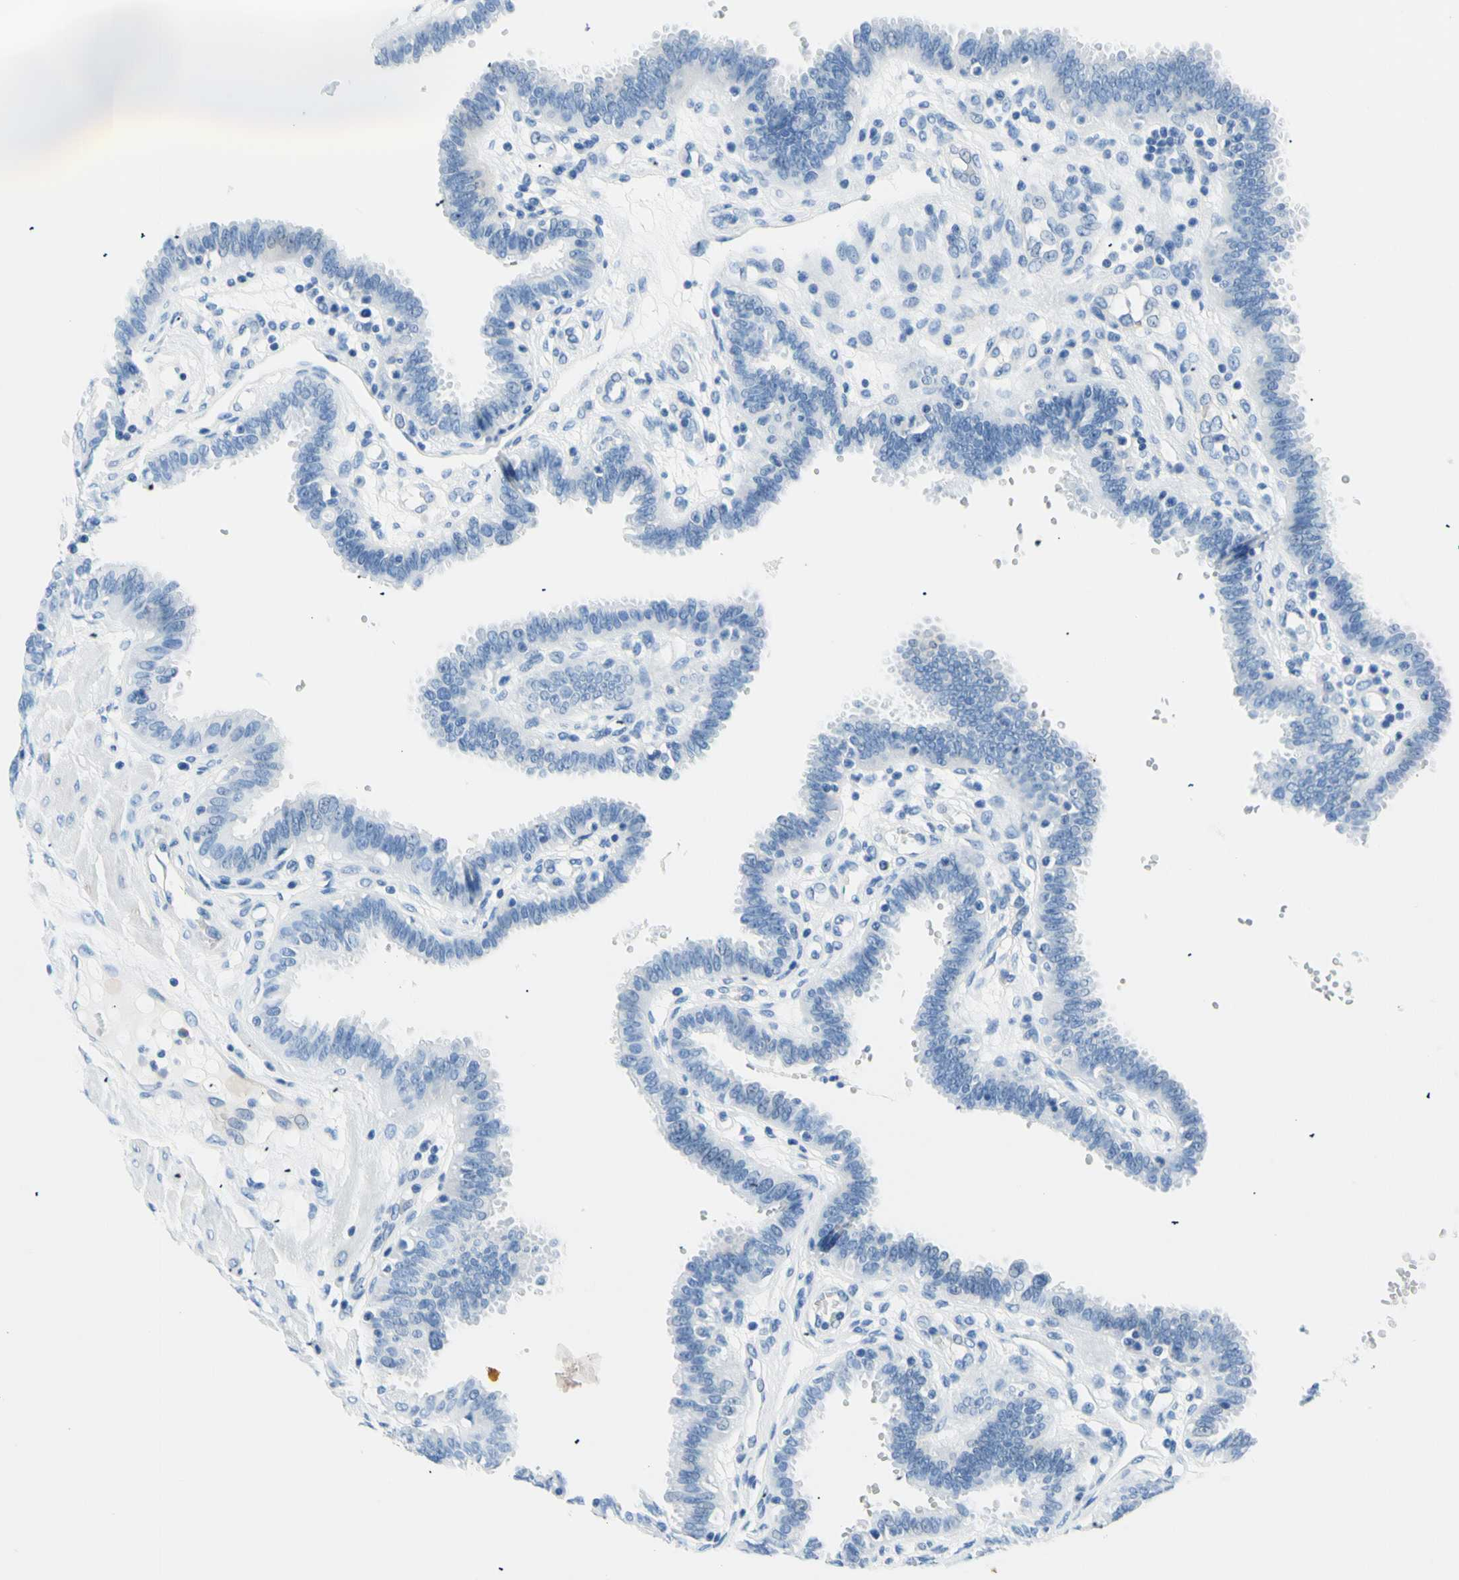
{"staining": {"intensity": "negative", "quantity": "none", "location": "none"}, "tissue": "fallopian tube", "cell_type": "Glandular cells", "image_type": "normal", "snomed": [{"axis": "morphology", "description": "Normal tissue, NOS"}, {"axis": "topography", "description": "Fallopian tube"}], "caption": "Fallopian tube was stained to show a protein in brown. There is no significant staining in glandular cells. Brightfield microscopy of immunohistochemistry stained with DAB (3,3'-diaminobenzidine) (brown) and hematoxylin (blue), captured at high magnification.", "gene": "HPCA", "patient": {"sex": "female", "age": 32}}